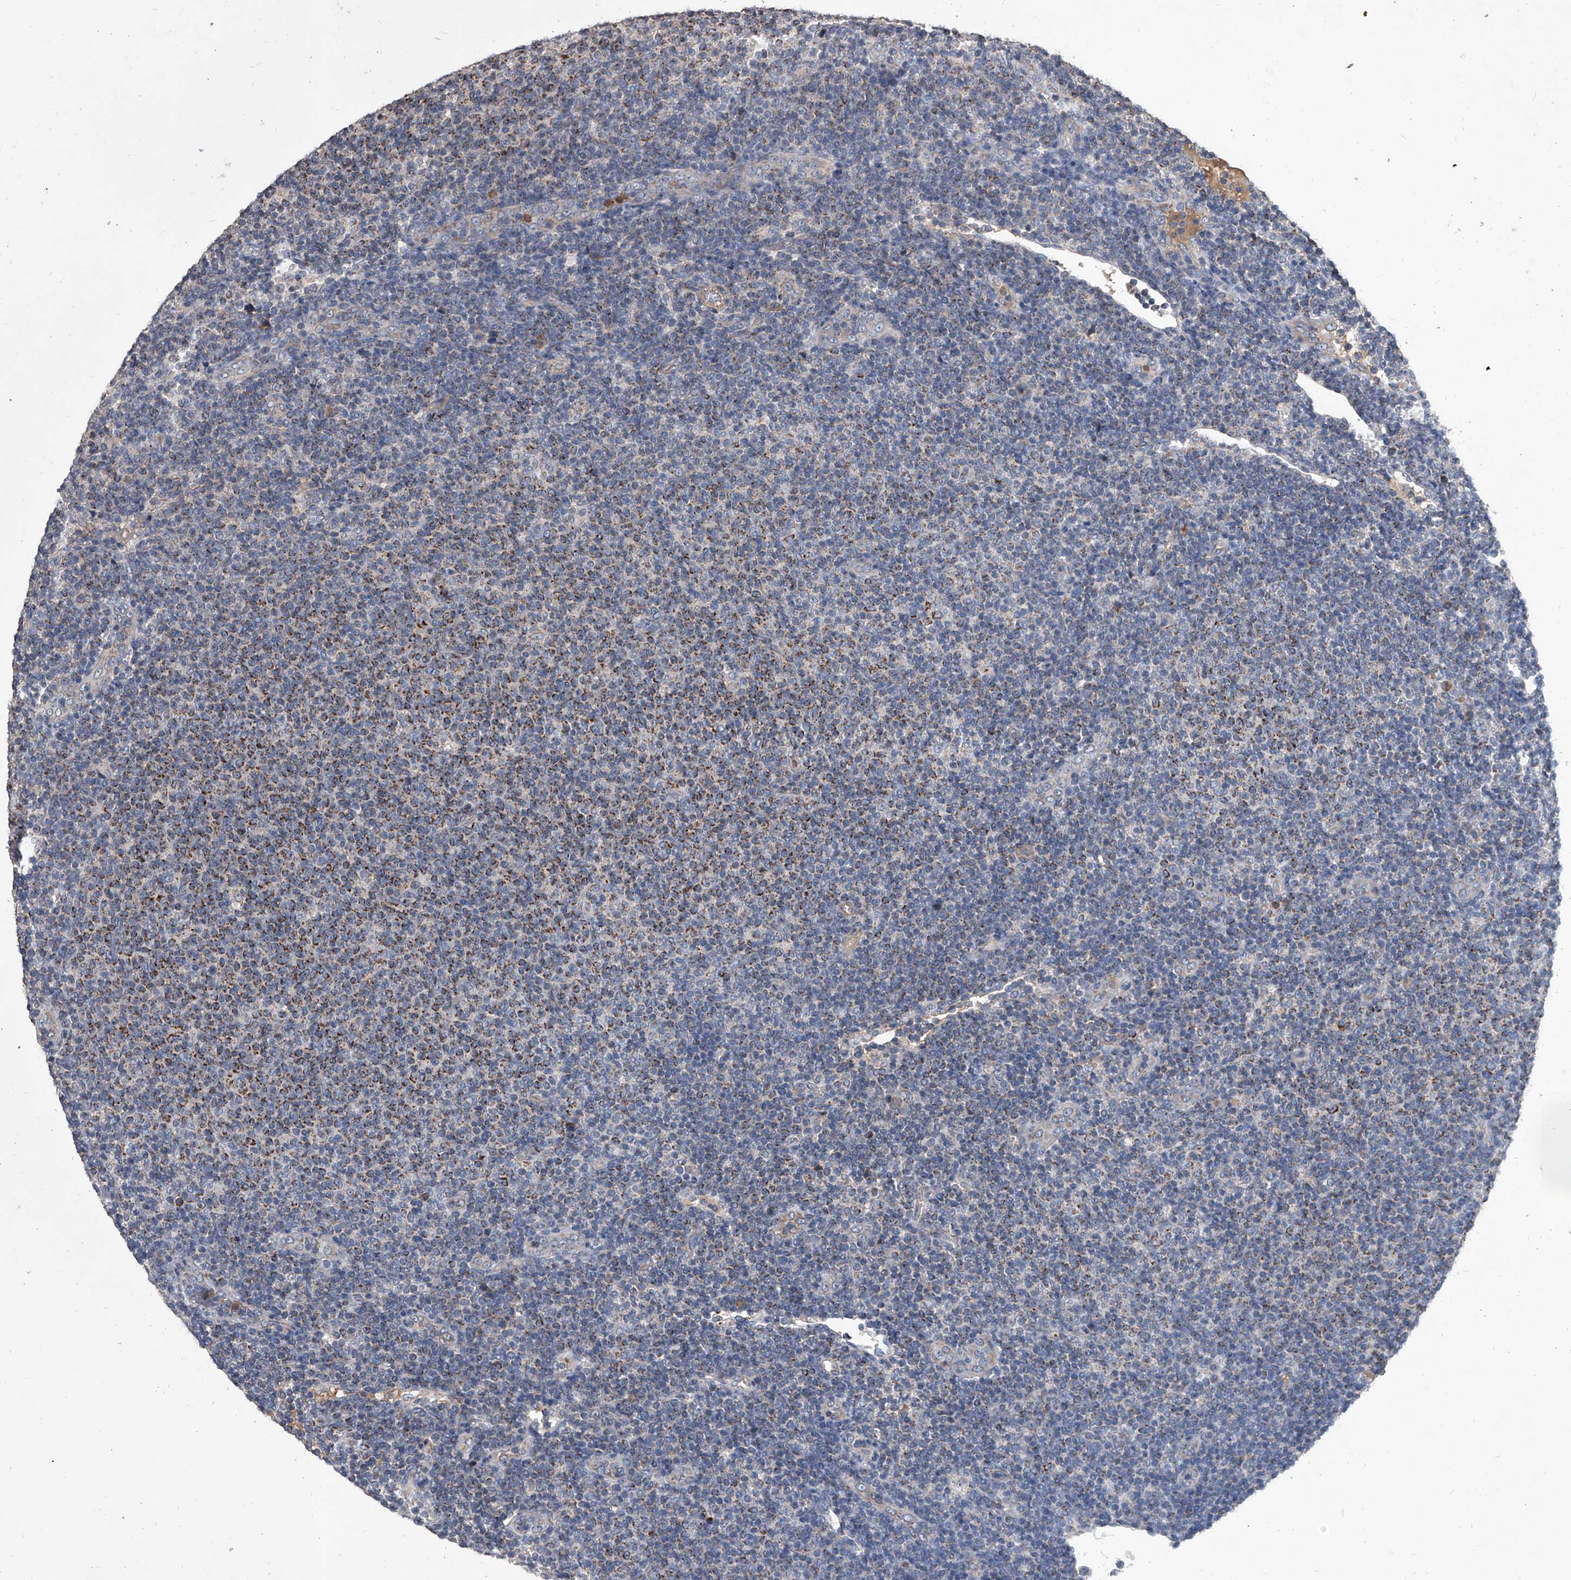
{"staining": {"intensity": "moderate", "quantity": "25%-75%", "location": "cytoplasmic/membranous"}, "tissue": "lymphoma", "cell_type": "Tumor cells", "image_type": "cancer", "snomed": [{"axis": "morphology", "description": "Malignant lymphoma, non-Hodgkin's type, Low grade"}, {"axis": "topography", "description": "Lymph node"}], "caption": "Immunohistochemistry (IHC) staining of lymphoma, which reveals medium levels of moderate cytoplasmic/membranous staining in about 25%-75% of tumor cells indicating moderate cytoplasmic/membranous protein positivity. The staining was performed using DAB (brown) for protein detection and nuclei were counterstained in hematoxylin (blue).", "gene": "NRP1", "patient": {"sex": "male", "age": 66}}